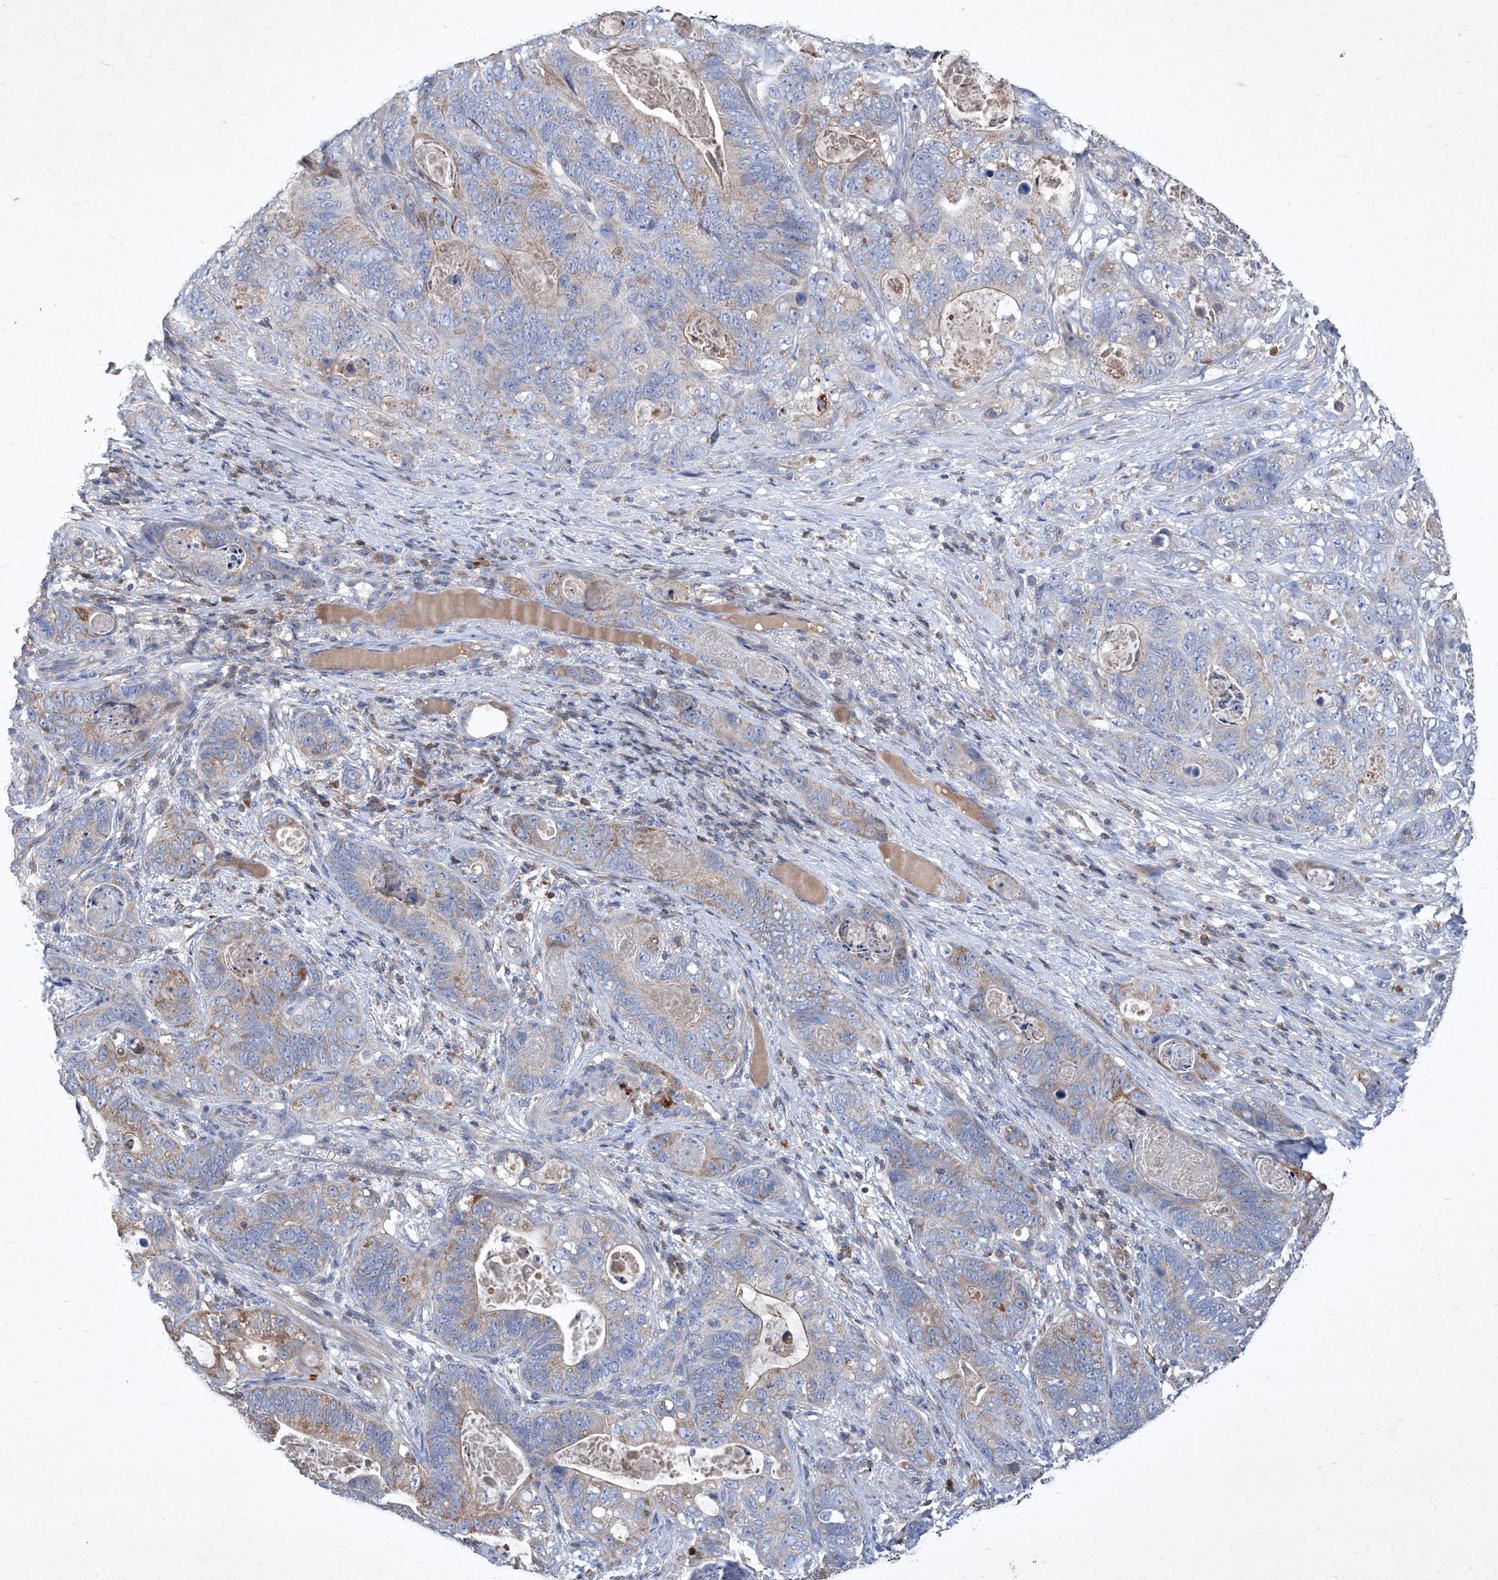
{"staining": {"intensity": "moderate", "quantity": "<25%", "location": "cytoplasmic/membranous"}, "tissue": "stomach cancer", "cell_type": "Tumor cells", "image_type": "cancer", "snomed": [{"axis": "morphology", "description": "Normal tissue, NOS"}, {"axis": "morphology", "description": "Adenocarcinoma, NOS"}, {"axis": "topography", "description": "Stomach"}], "caption": "Protein staining exhibits moderate cytoplasmic/membranous staining in approximately <25% of tumor cells in stomach cancer.", "gene": "EPHA8", "patient": {"sex": "female", "age": 89}}